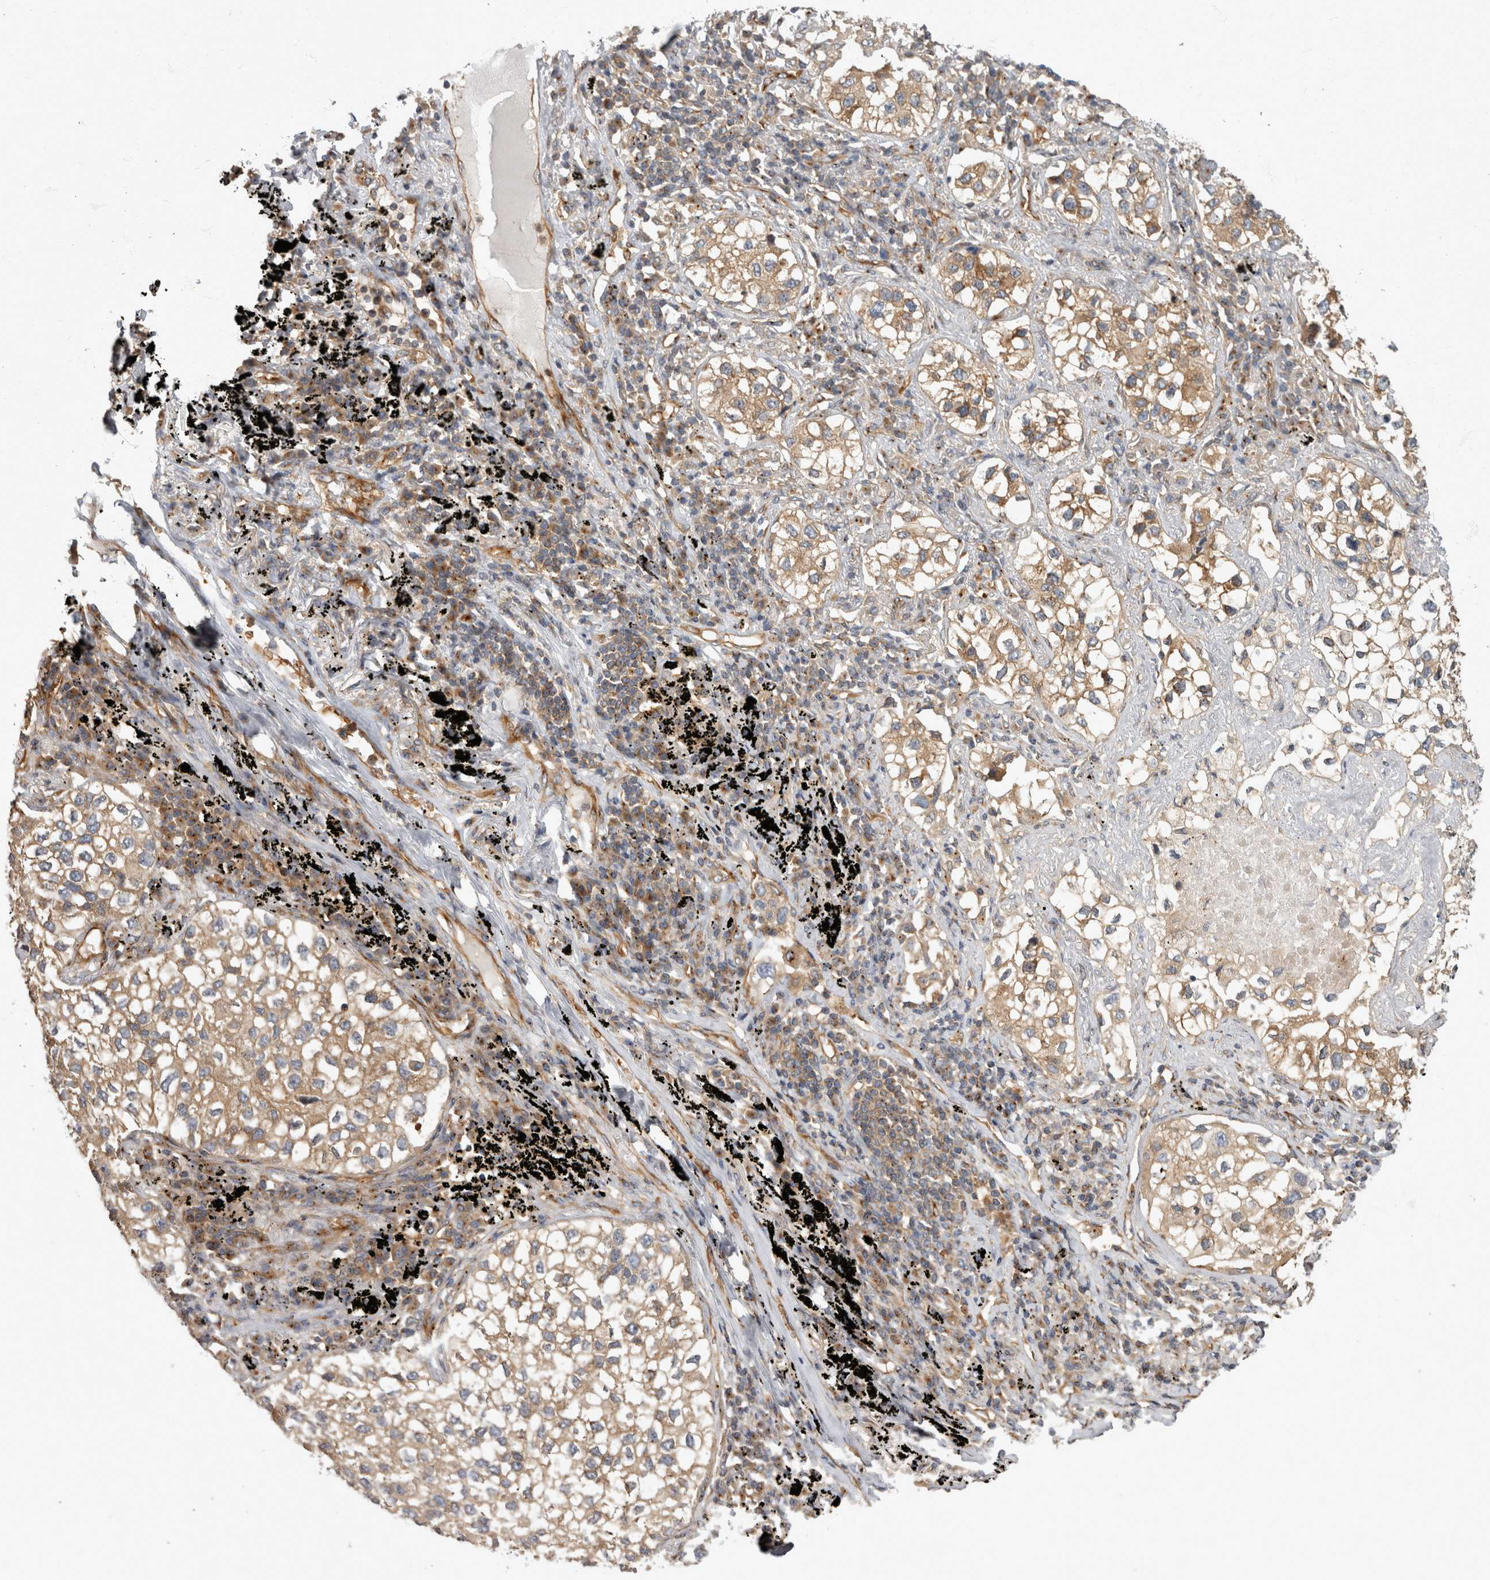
{"staining": {"intensity": "moderate", "quantity": ">75%", "location": "cytoplasmic/membranous"}, "tissue": "lung cancer", "cell_type": "Tumor cells", "image_type": "cancer", "snomed": [{"axis": "morphology", "description": "Adenocarcinoma, NOS"}, {"axis": "topography", "description": "Lung"}], "caption": "This is an image of immunohistochemistry staining of lung cancer, which shows moderate staining in the cytoplasmic/membranous of tumor cells.", "gene": "HOOK3", "patient": {"sex": "male", "age": 63}}